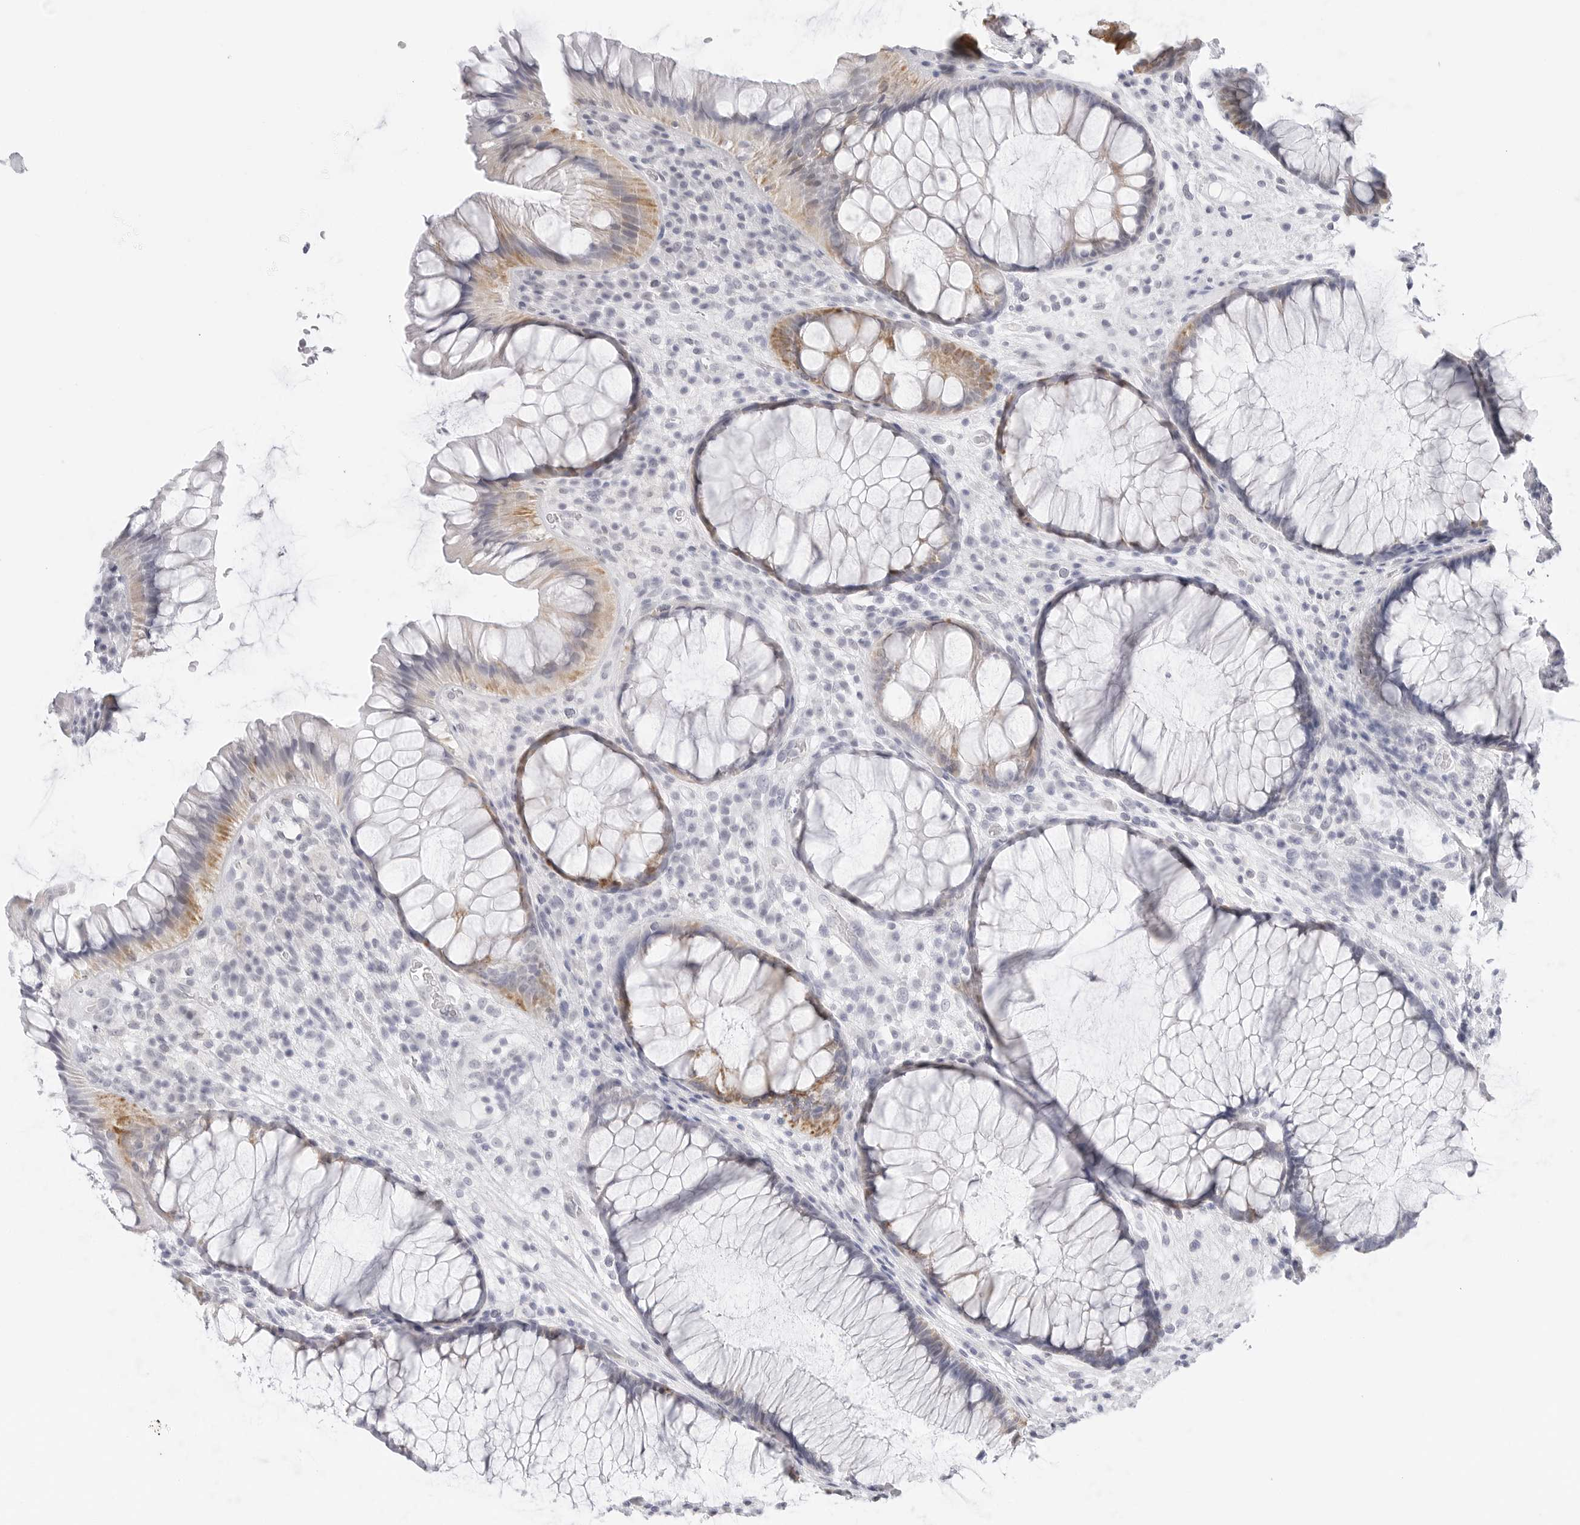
{"staining": {"intensity": "moderate", "quantity": "25%-75%", "location": "cytoplasmic/membranous"}, "tissue": "rectum", "cell_type": "Glandular cells", "image_type": "normal", "snomed": [{"axis": "morphology", "description": "Normal tissue, NOS"}, {"axis": "topography", "description": "Rectum"}], "caption": "A photomicrograph showing moderate cytoplasmic/membranous staining in about 25%-75% of glandular cells in unremarkable rectum, as visualized by brown immunohistochemical staining.", "gene": "HMGCS2", "patient": {"sex": "male", "age": 51}}